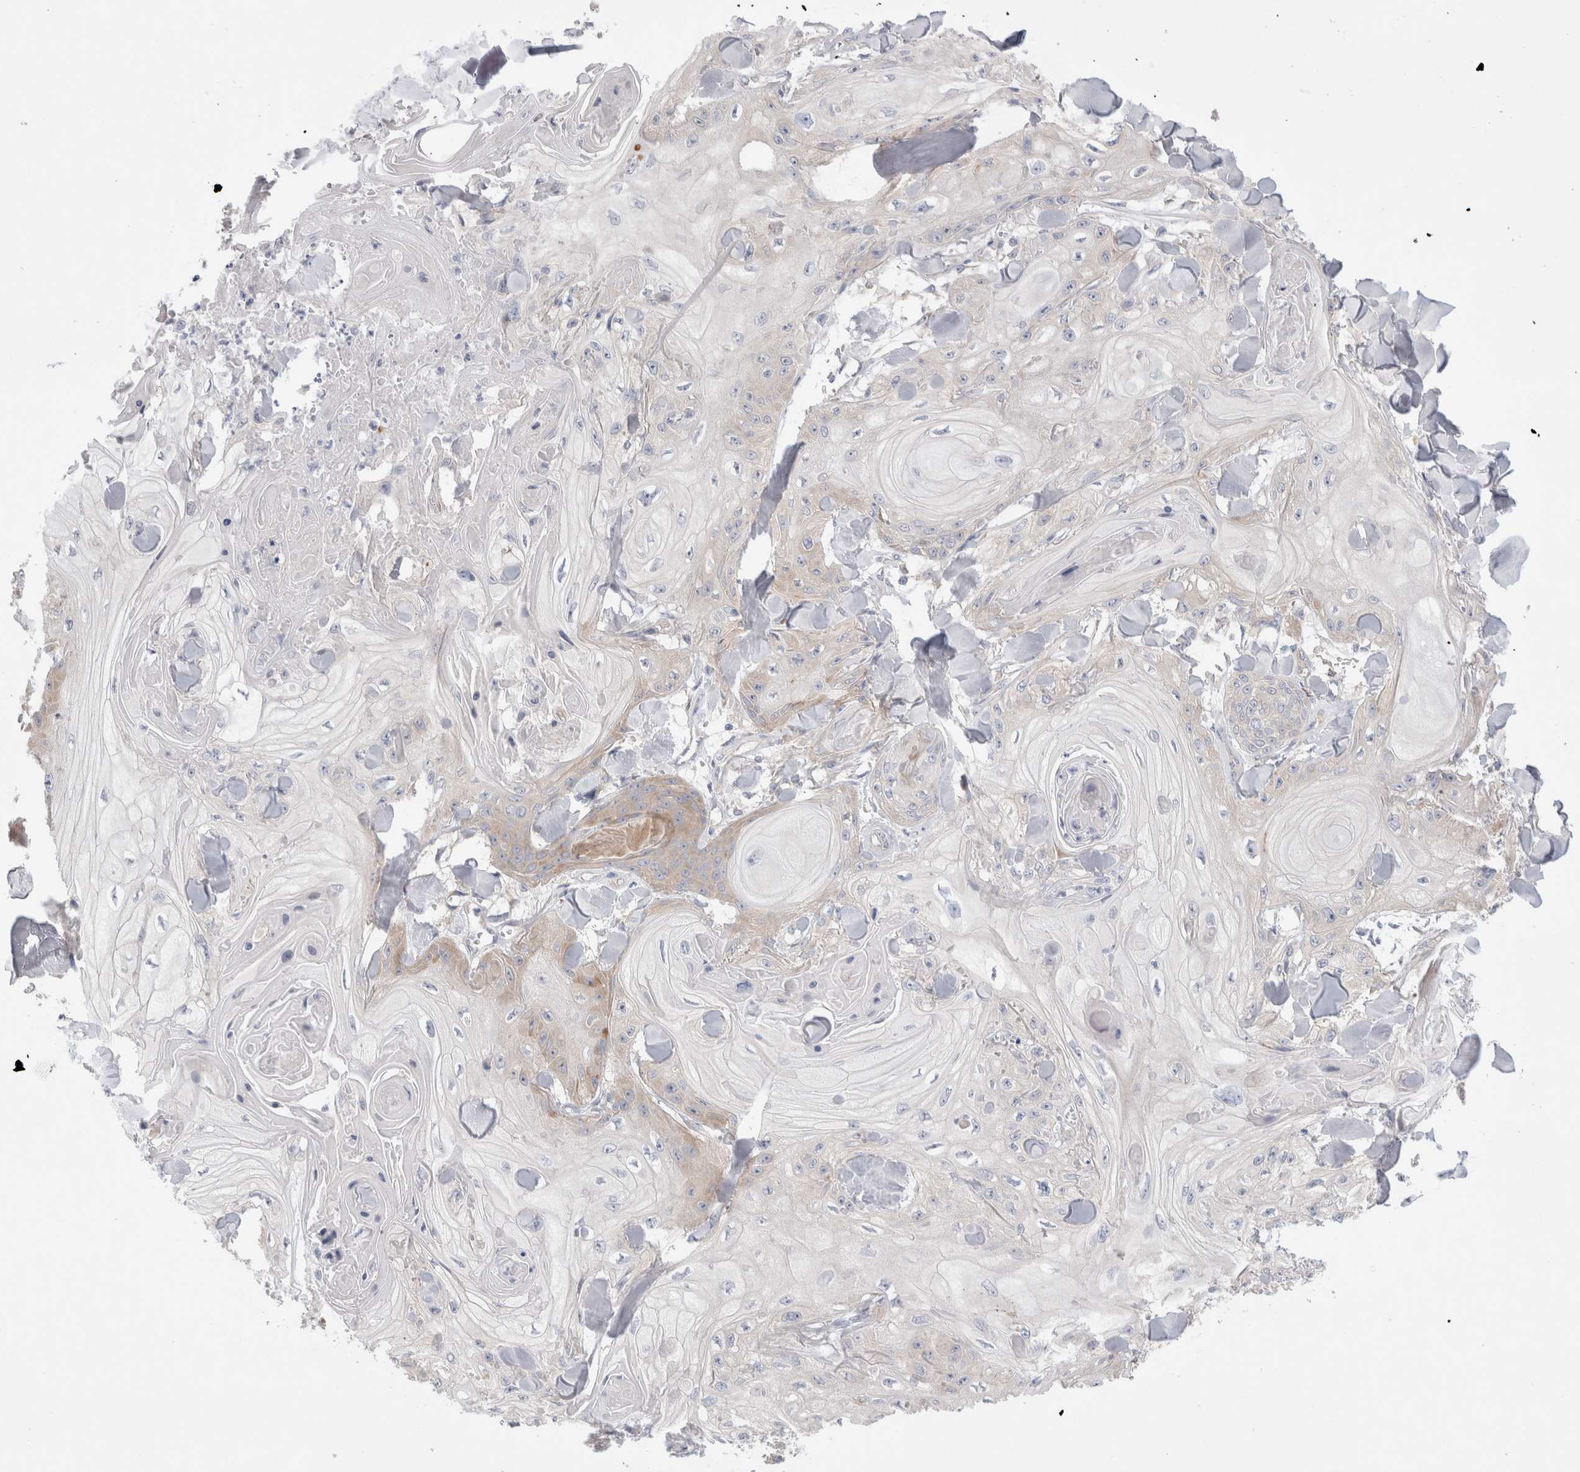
{"staining": {"intensity": "weak", "quantity": "<25%", "location": "cytoplasmic/membranous"}, "tissue": "skin cancer", "cell_type": "Tumor cells", "image_type": "cancer", "snomed": [{"axis": "morphology", "description": "Squamous cell carcinoma, NOS"}, {"axis": "topography", "description": "Skin"}], "caption": "Immunohistochemistry photomicrograph of neoplastic tissue: skin cancer stained with DAB (3,3'-diaminobenzidine) shows no significant protein expression in tumor cells.", "gene": "RBM12B", "patient": {"sex": "male", "age": 74}}